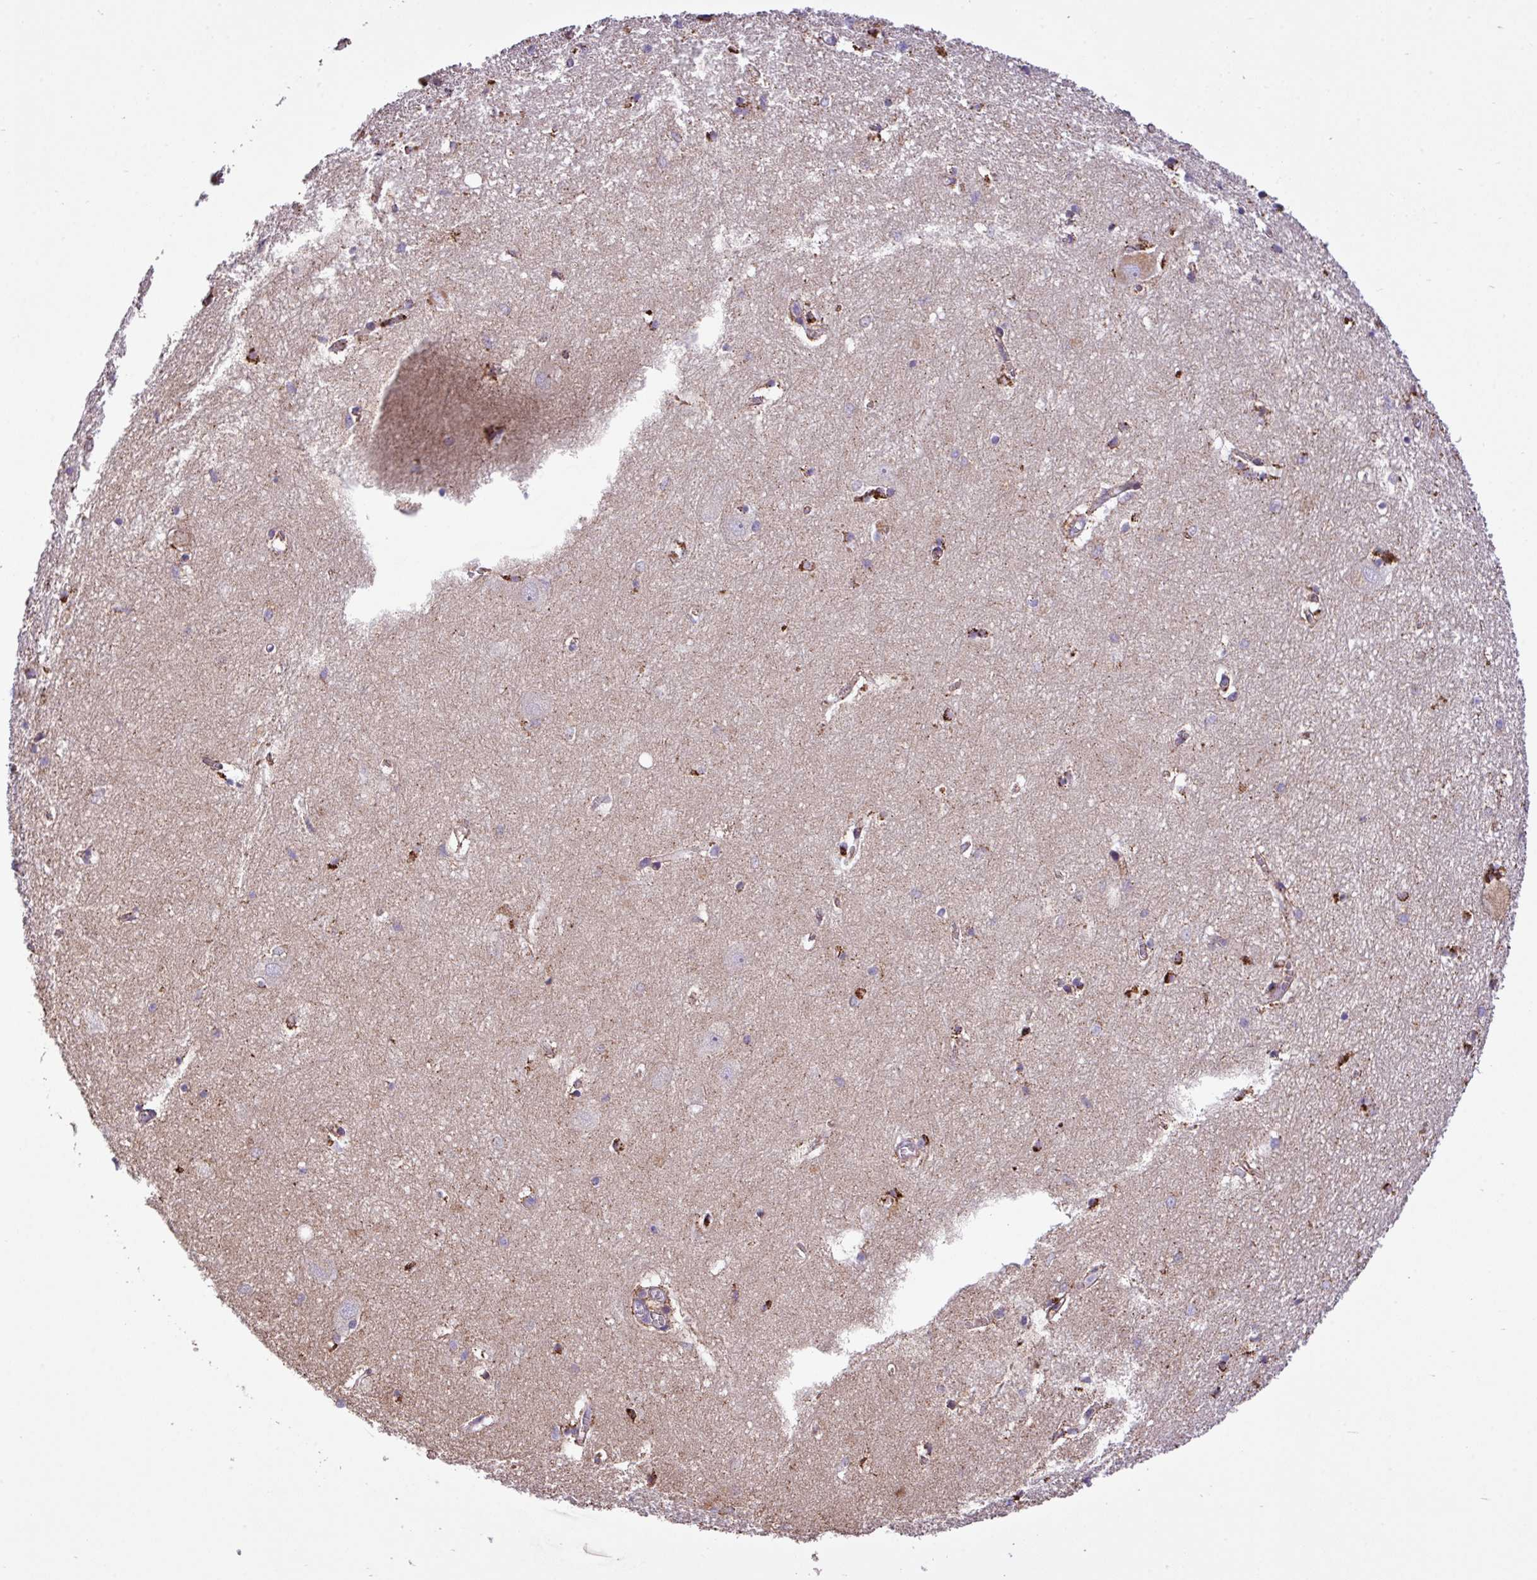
{"staining": {"intensity": "moderate", "quantity": "<25%", "location": "cytoplasmic/membranous"}, "tissue": "hippocampus", "cell_type": "Glial cells", "image_type": "normal", "snomed": [{"axis": "morphology", "description": "Normal tissue, NOS"}, {"axis": "topography", "description": "Hippocampus"}], "caption": "IHC of normal human hippocampus reveals low levels of moderate cytoplasmic/membranous expression in about <25% of glial cells.", "gene": "RPP25L", "patient": {"sex": "female", "age": 64}}